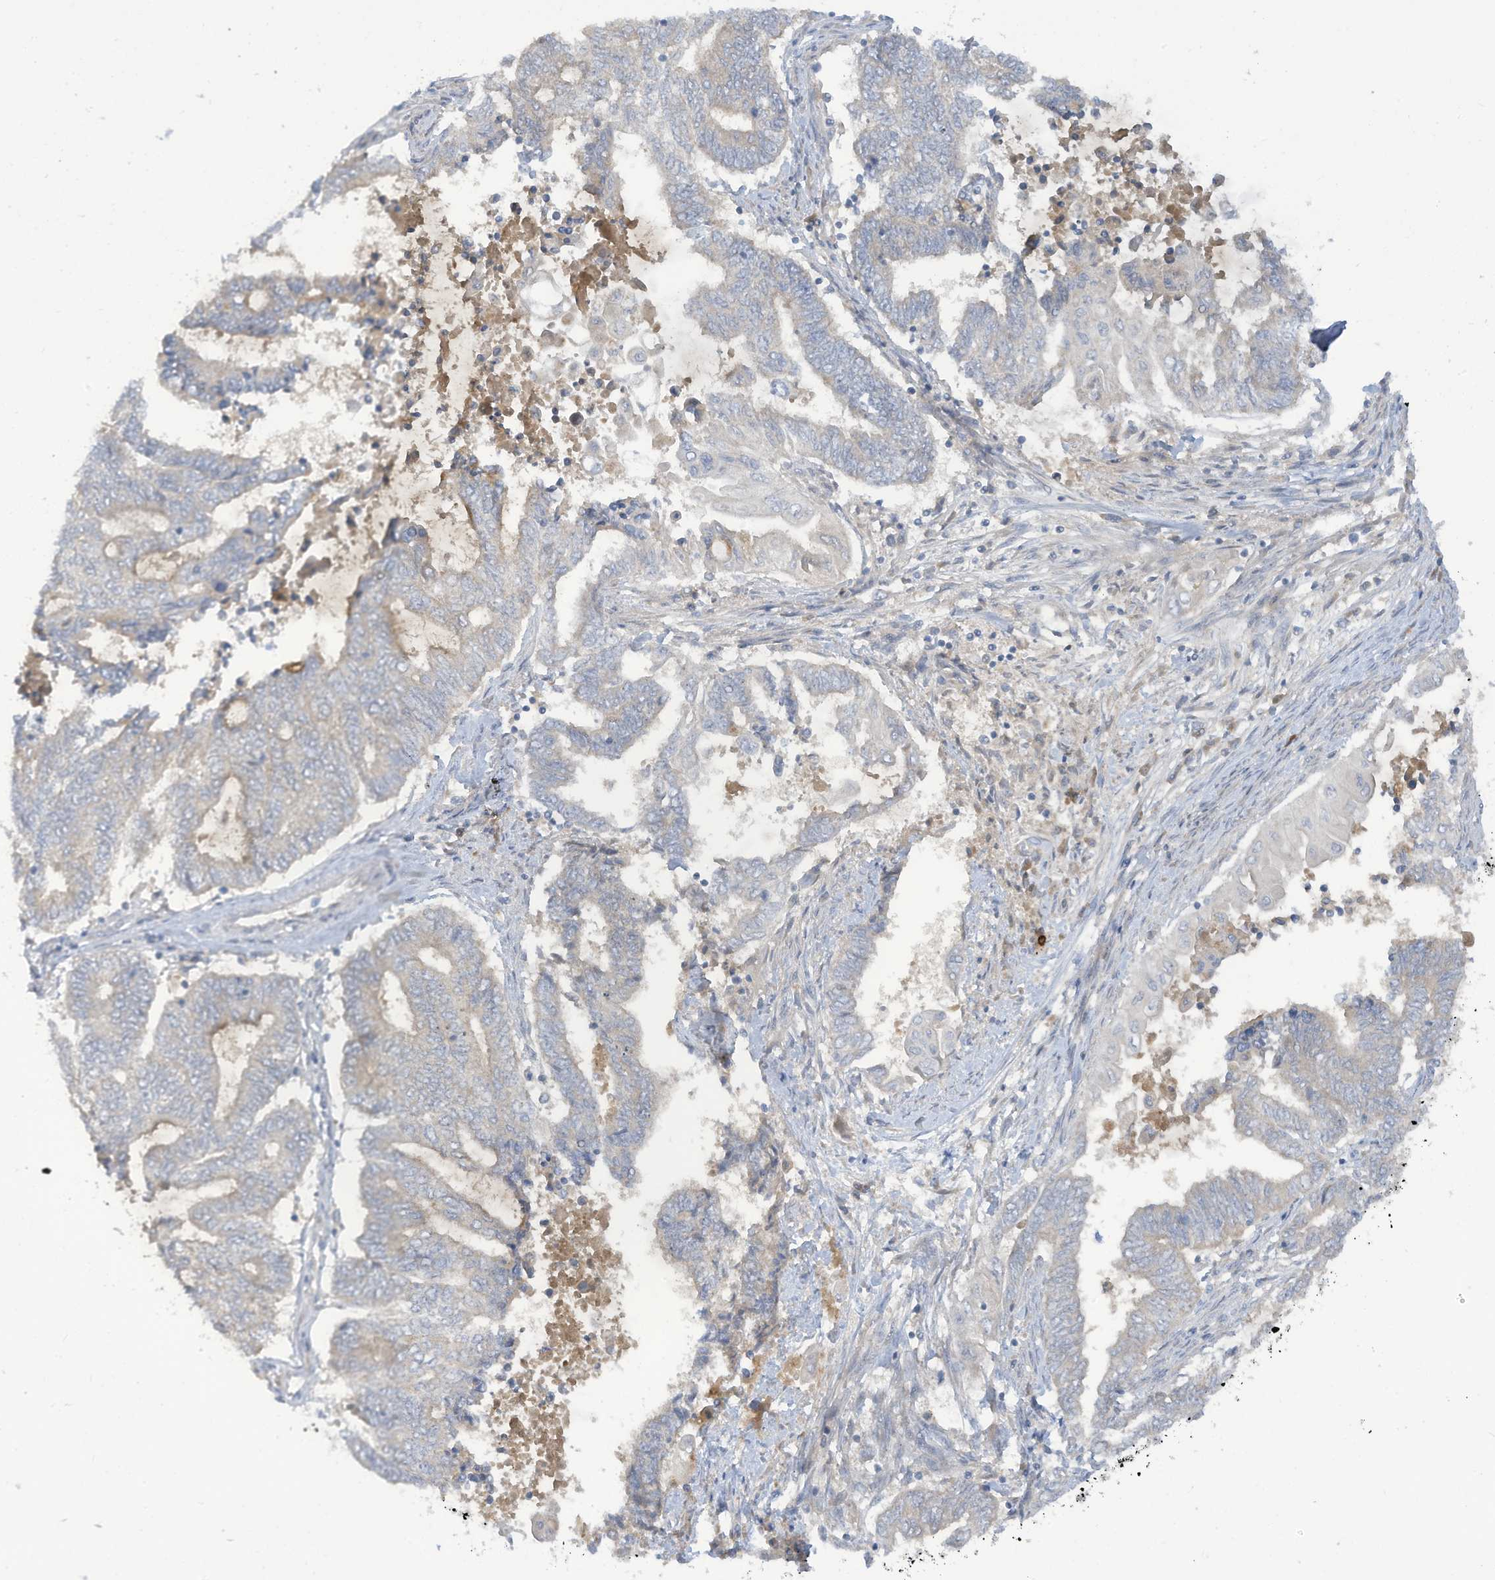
{"staining": {"intensity": "negative", "quantity": "none", "location": "none"}, "tissue": "endometrial cancer", "cell_type": "Tumor cells", "image_type": "cancer", "snomed": [{"axis": "morphology", "description": "Adenocarcinoma, NOS"}, {"axis": "topography", "description": "Uterus"}, {"axis": "topography", "description": "Endometrium"}], "caption": "Human endometrial cancer (adenocarcinoma) stained for a protein using immunohistochemistry demonstrates no expression in tumor cells.", "gene": "LRRN2", "patient": {"sex": "female", "age": 70}}